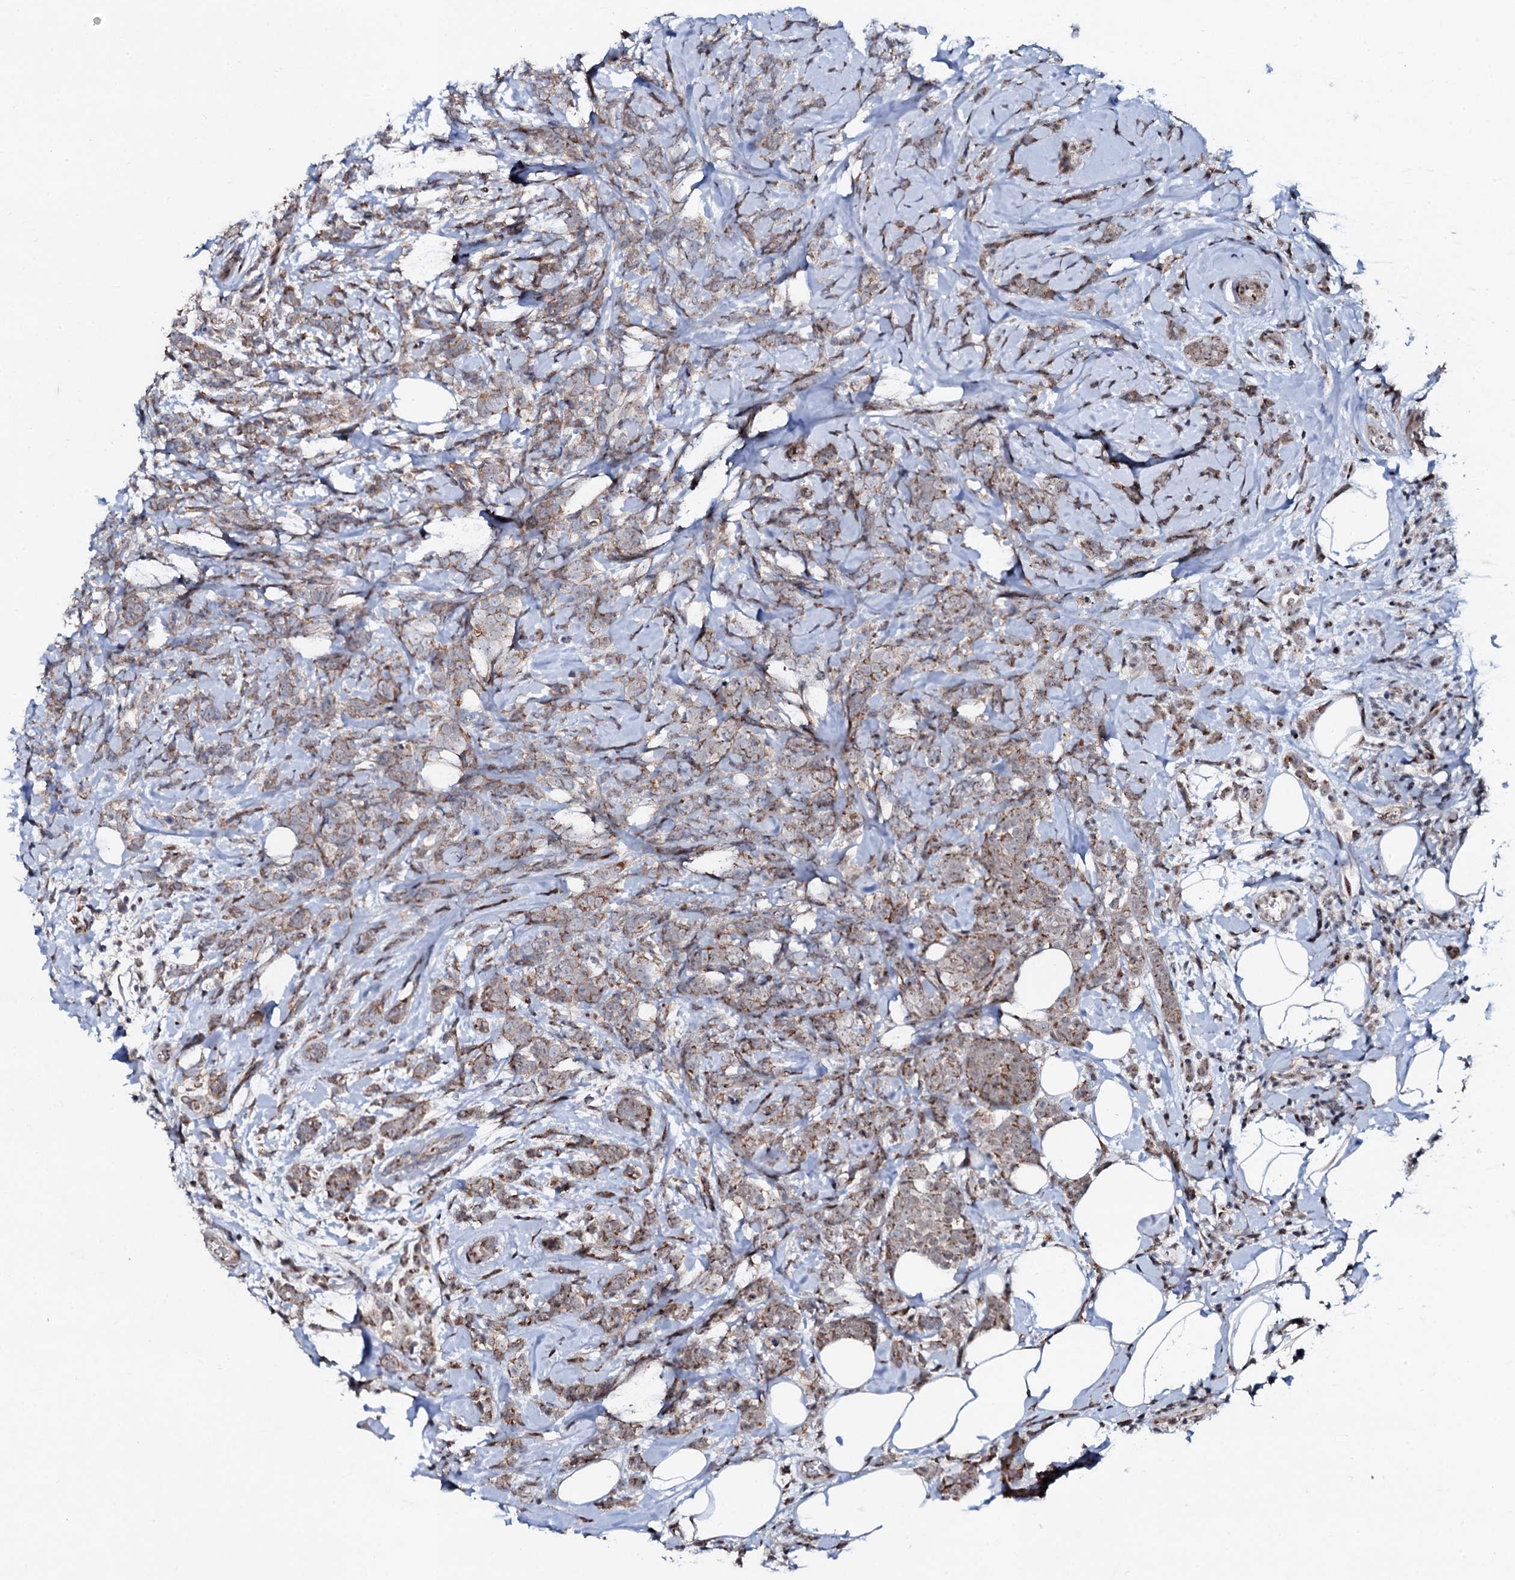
{"staining": {"intensity": "moderate", "quantity": ">75%", "location": "cytoplasmic/membranous"}, "tissue": "breast cancer", "cell_type": "Tumor cells", "image_type": "cancer", "snomed": [{"axis": "morphology", "description": "Lobular carcinoma"}, {"axis": "topography", "description": "Breast"}], "caption": "This histopathology image exhibits immunohistochemistry (IHC) staining of breast cancer, with medium moderate cytoplasmic/membranous expression in approximately >75% of tumor cells.", "gene": "COG6", "patient": {"sex": "female", "age": 58}}